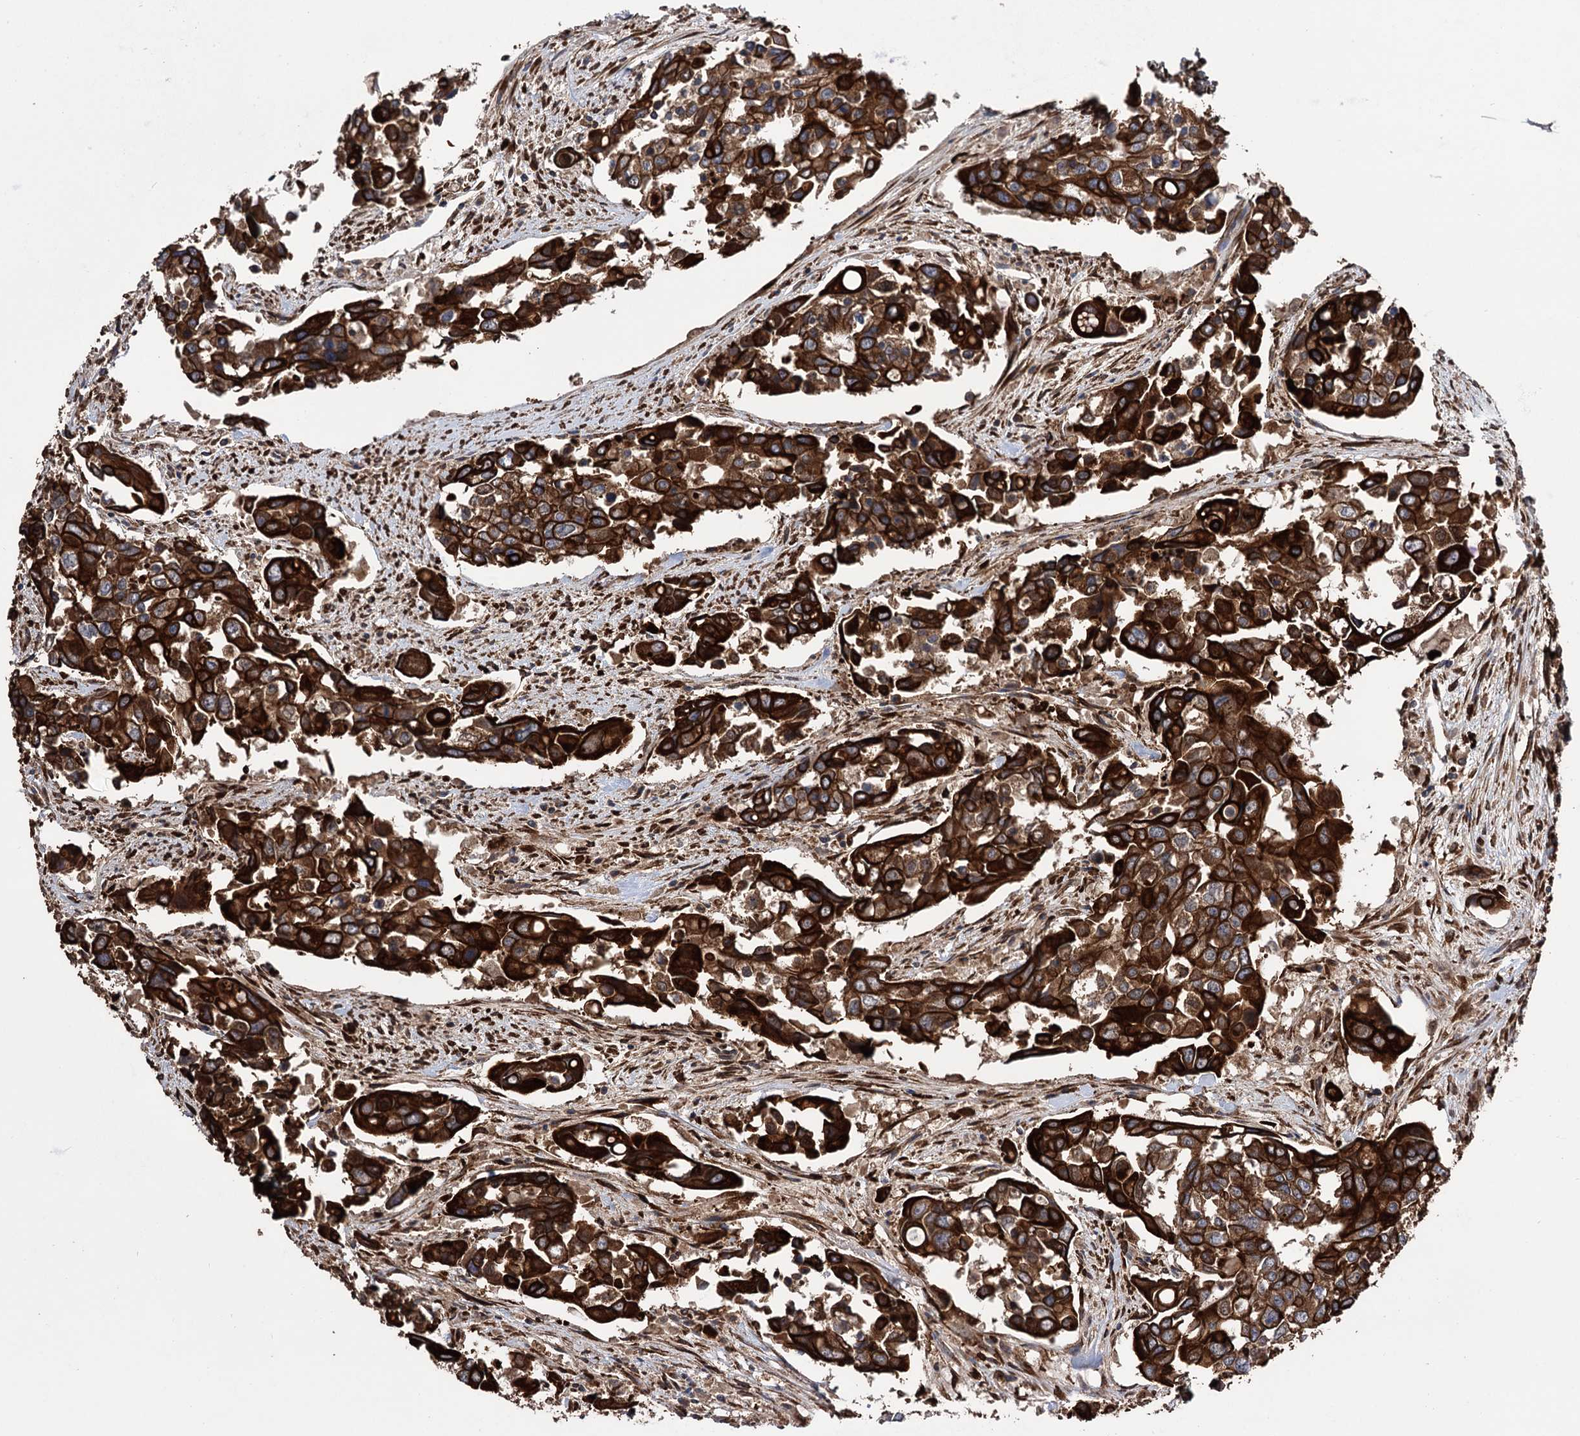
{"staining": {"intensity": "strong", "quantity": ">75%", "location": "cytoplasmic/membranous"}, "tissue": "colorectal cancer", "cell_type": "Tumor cells", "image_type": "cancer", "snomed": [{"axis": "morphology", "description": "Adenocarcinoma, NOS"}, {"axis": "topography", "description": "Colon"}], "caption": "Colorectal cancer stained for a protein (brown) shows strong cytoplasmic/membranous positive staining in about >75% of tumor cells.", "gene": "CDAN1", "patient": {"sex": "male", "age": 77}}